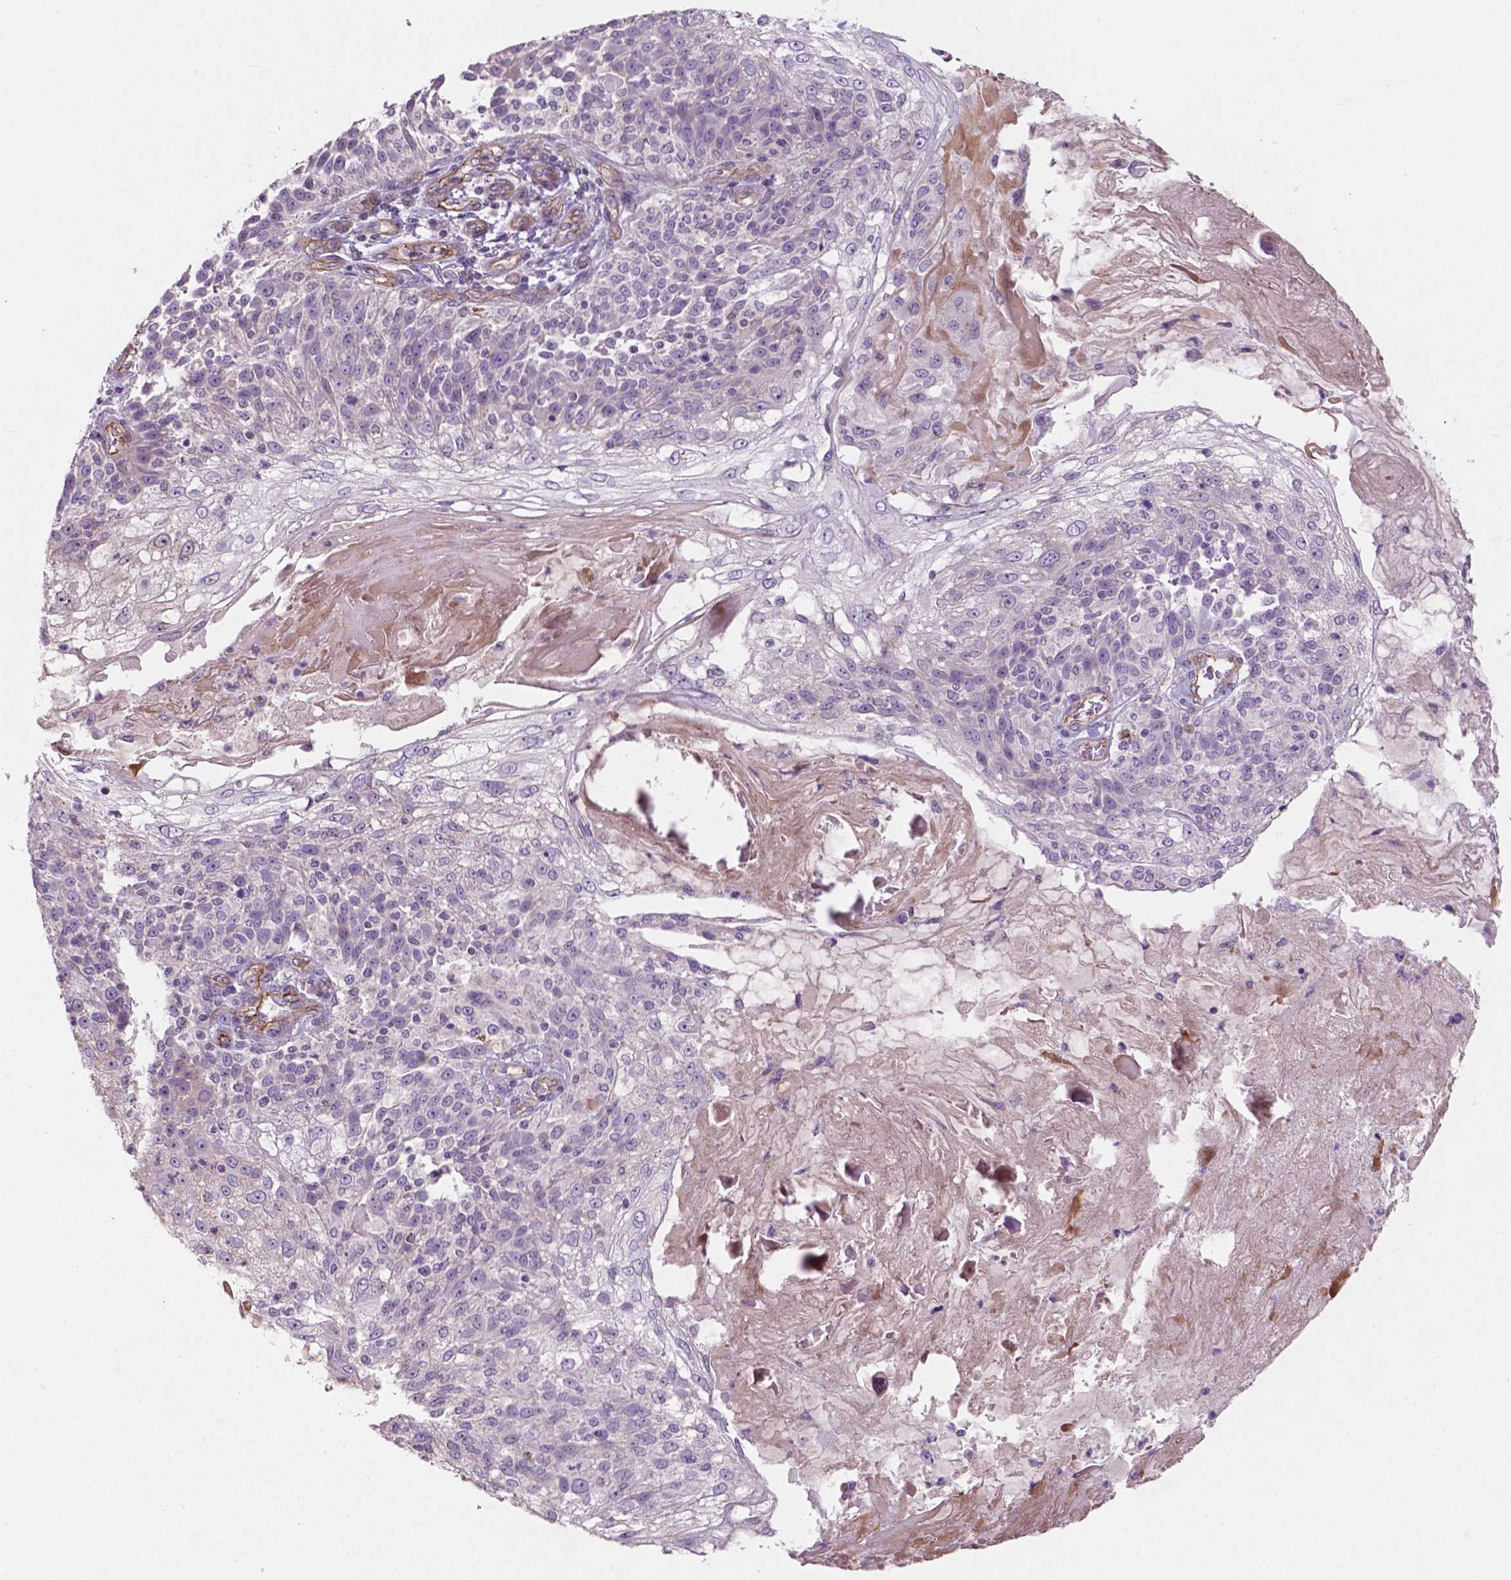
{"staining": {"intensity": "negative", "quantity": "none", "location": "none"}, "tissue": "skin cancer", "cell_type": "Tumor cells", "image_type": "cancer", "snomed": [{"axis": "morphology", "description": "Normal tissue, NOS"}, {"axis": "morphology", "description": "Squamous cell carcinoma, NOS"}, {"axis": "topography", "description": "Skin"}], "caption": "Histopathology image shows no protein positivity in tumor cells of skin cancer (squamous cell carcinoma) tissue.", "gene": "ARL5C", "patient": {"sex": "female", "age": 83}}